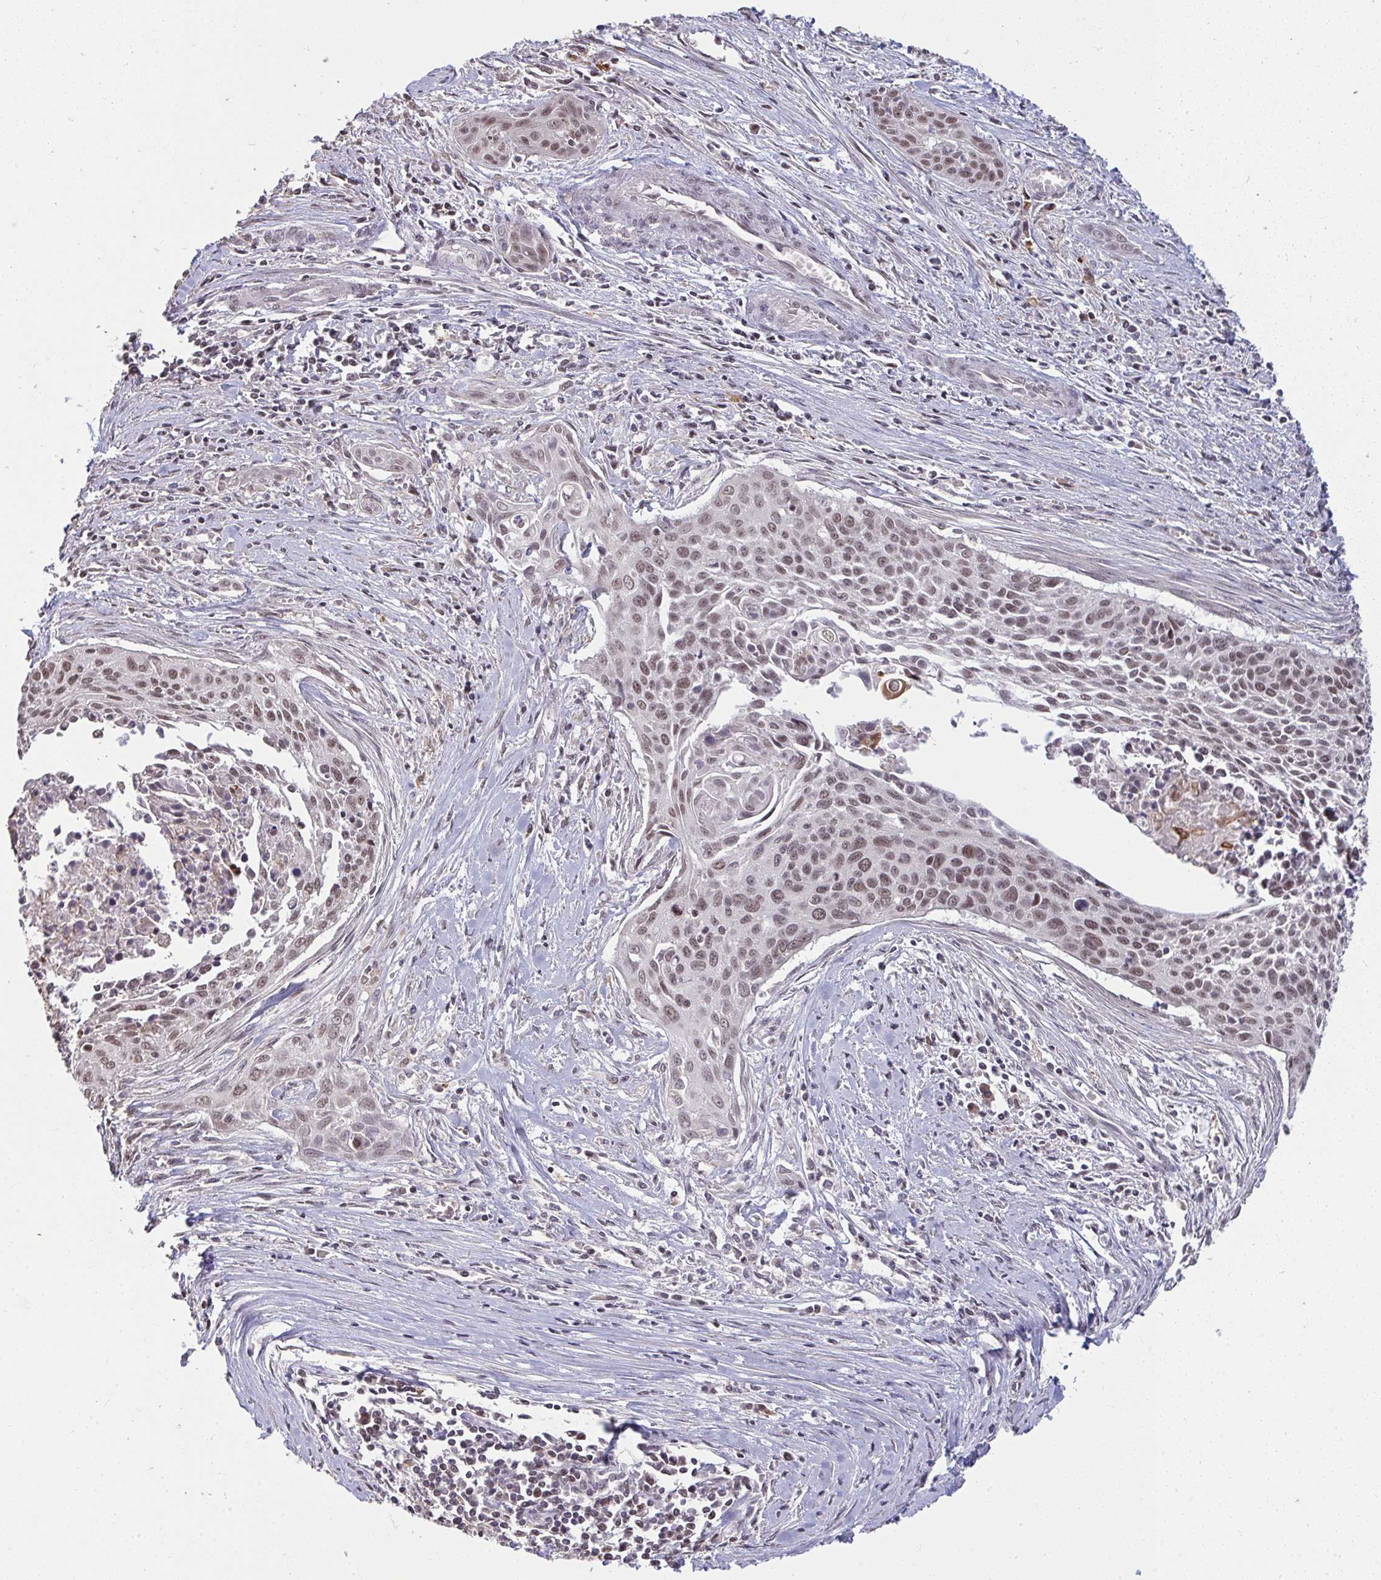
{"staining": {"intensity": "moderate", "quantity": ">75%", "location": "nuclear"}, "tissue": "cervical cancer", "cell_type": "Tumor cells", "image_type": "cancer", "snomed": [{"axis": "morphology", "description": "Squamous cell carcinoma, NOS"}, {"axis": "topography", "description": "Cervix"}], "caption": "Immunohistochemical staining of squamous cell carcinoma (cervical) reveals medium levels of moderate nuclear expression in about >75% of tumor cells. (DAB (3,3'-diaminobenzidine) IHC with brightfield microscopy, high magnification).", "gene": "SAP30", "patient": {"sex": "female", "age": 55}}